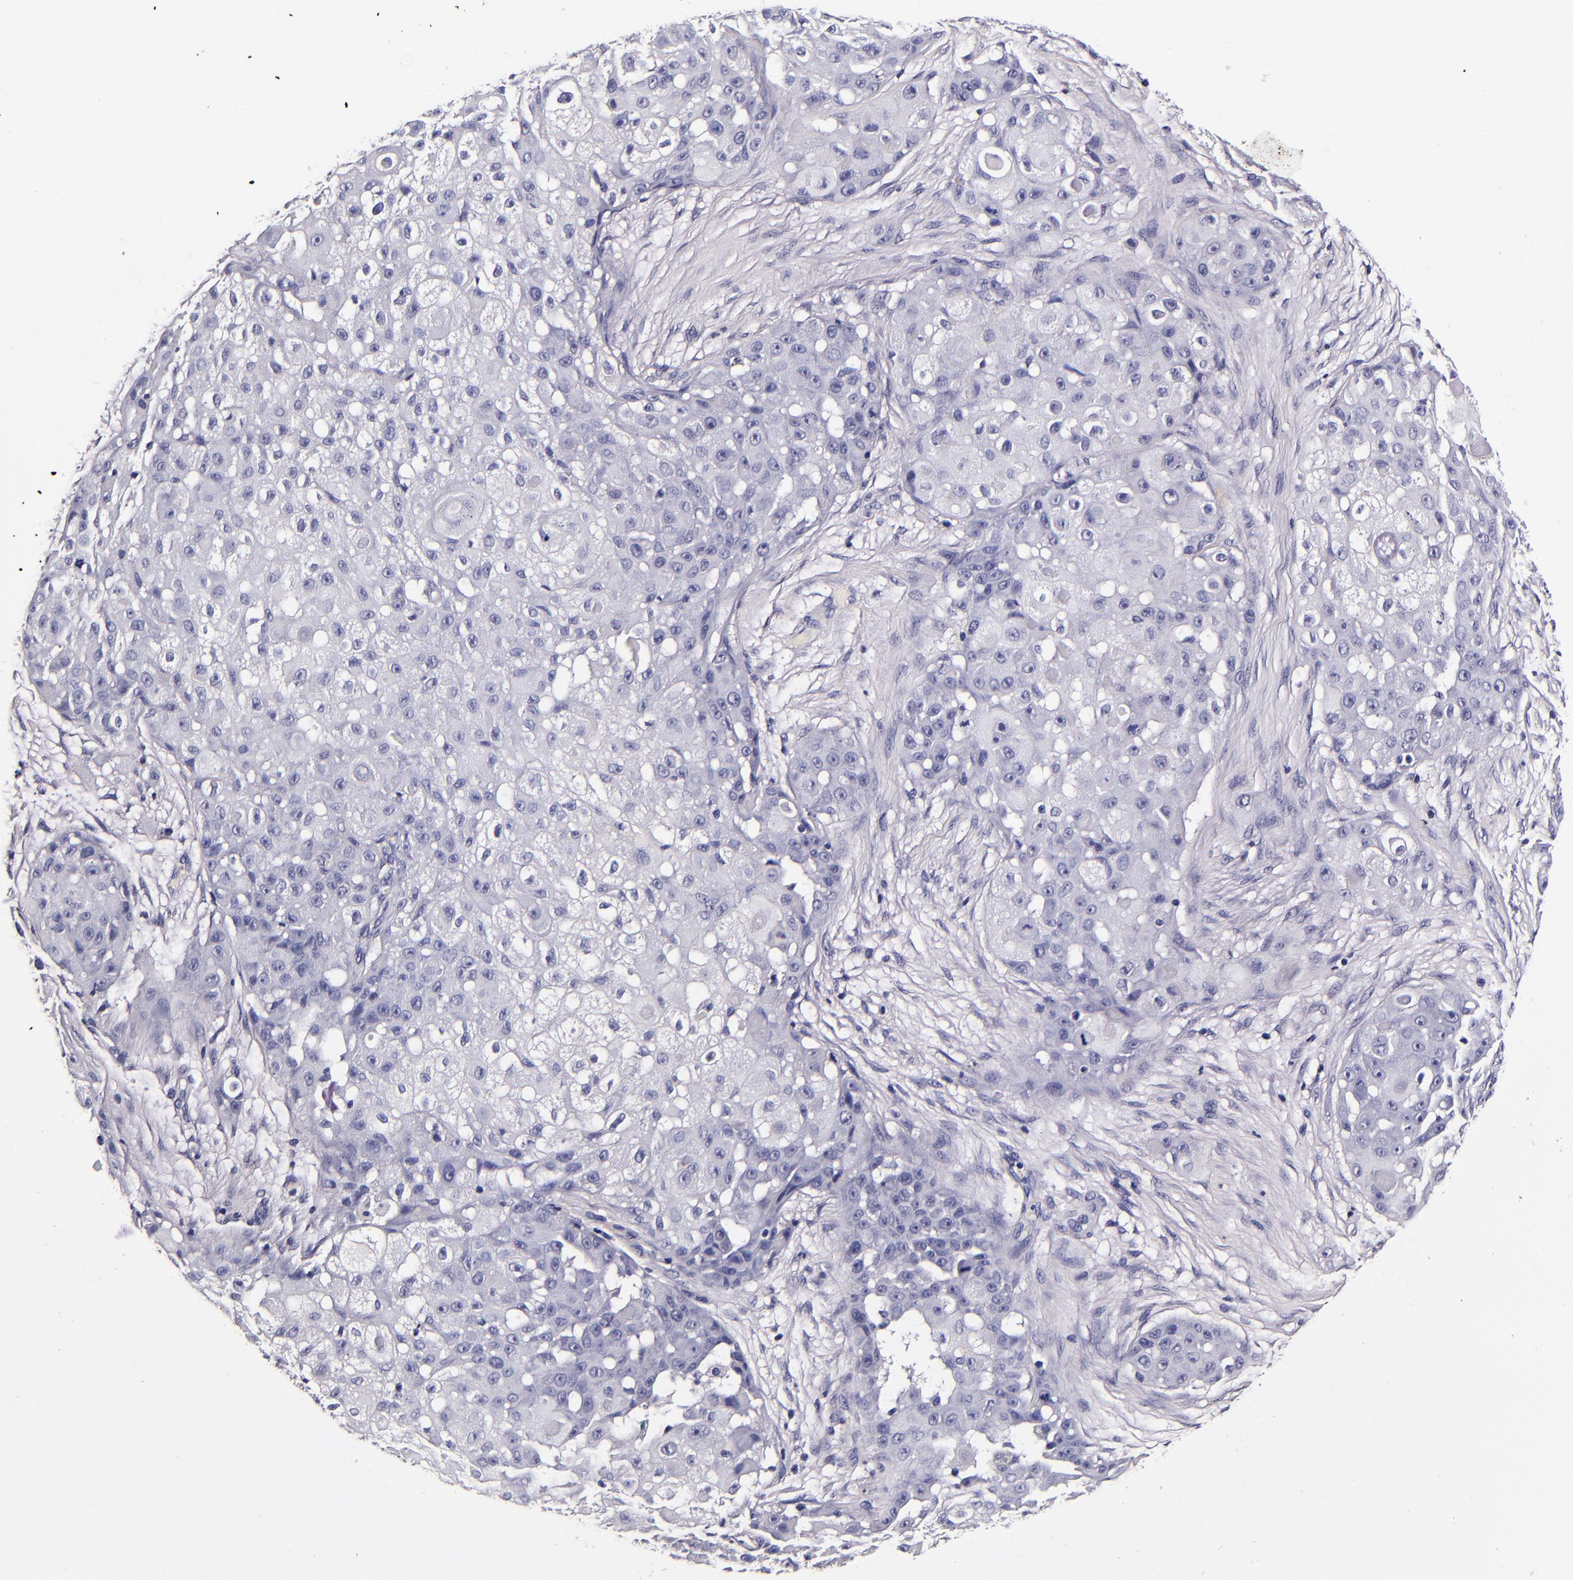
{"staining": {"intensity": "negative", "quantity": "none", "location": "none"}, "tissue": "skin cancer", "cell_type": "Tumor cells", "image_type": "cancer", "snomed": [{"axis": "morphology", "description": "Squamous cell carcinoma, NOS"}, {"axis": "topography", "description": "Skin"}], "caption": "Tumor cells show no significant protein staining in skin cancer (squamous cell carcinoma).", "gene": "FBN1", "patient": {"sex": "female", "age": 57}}